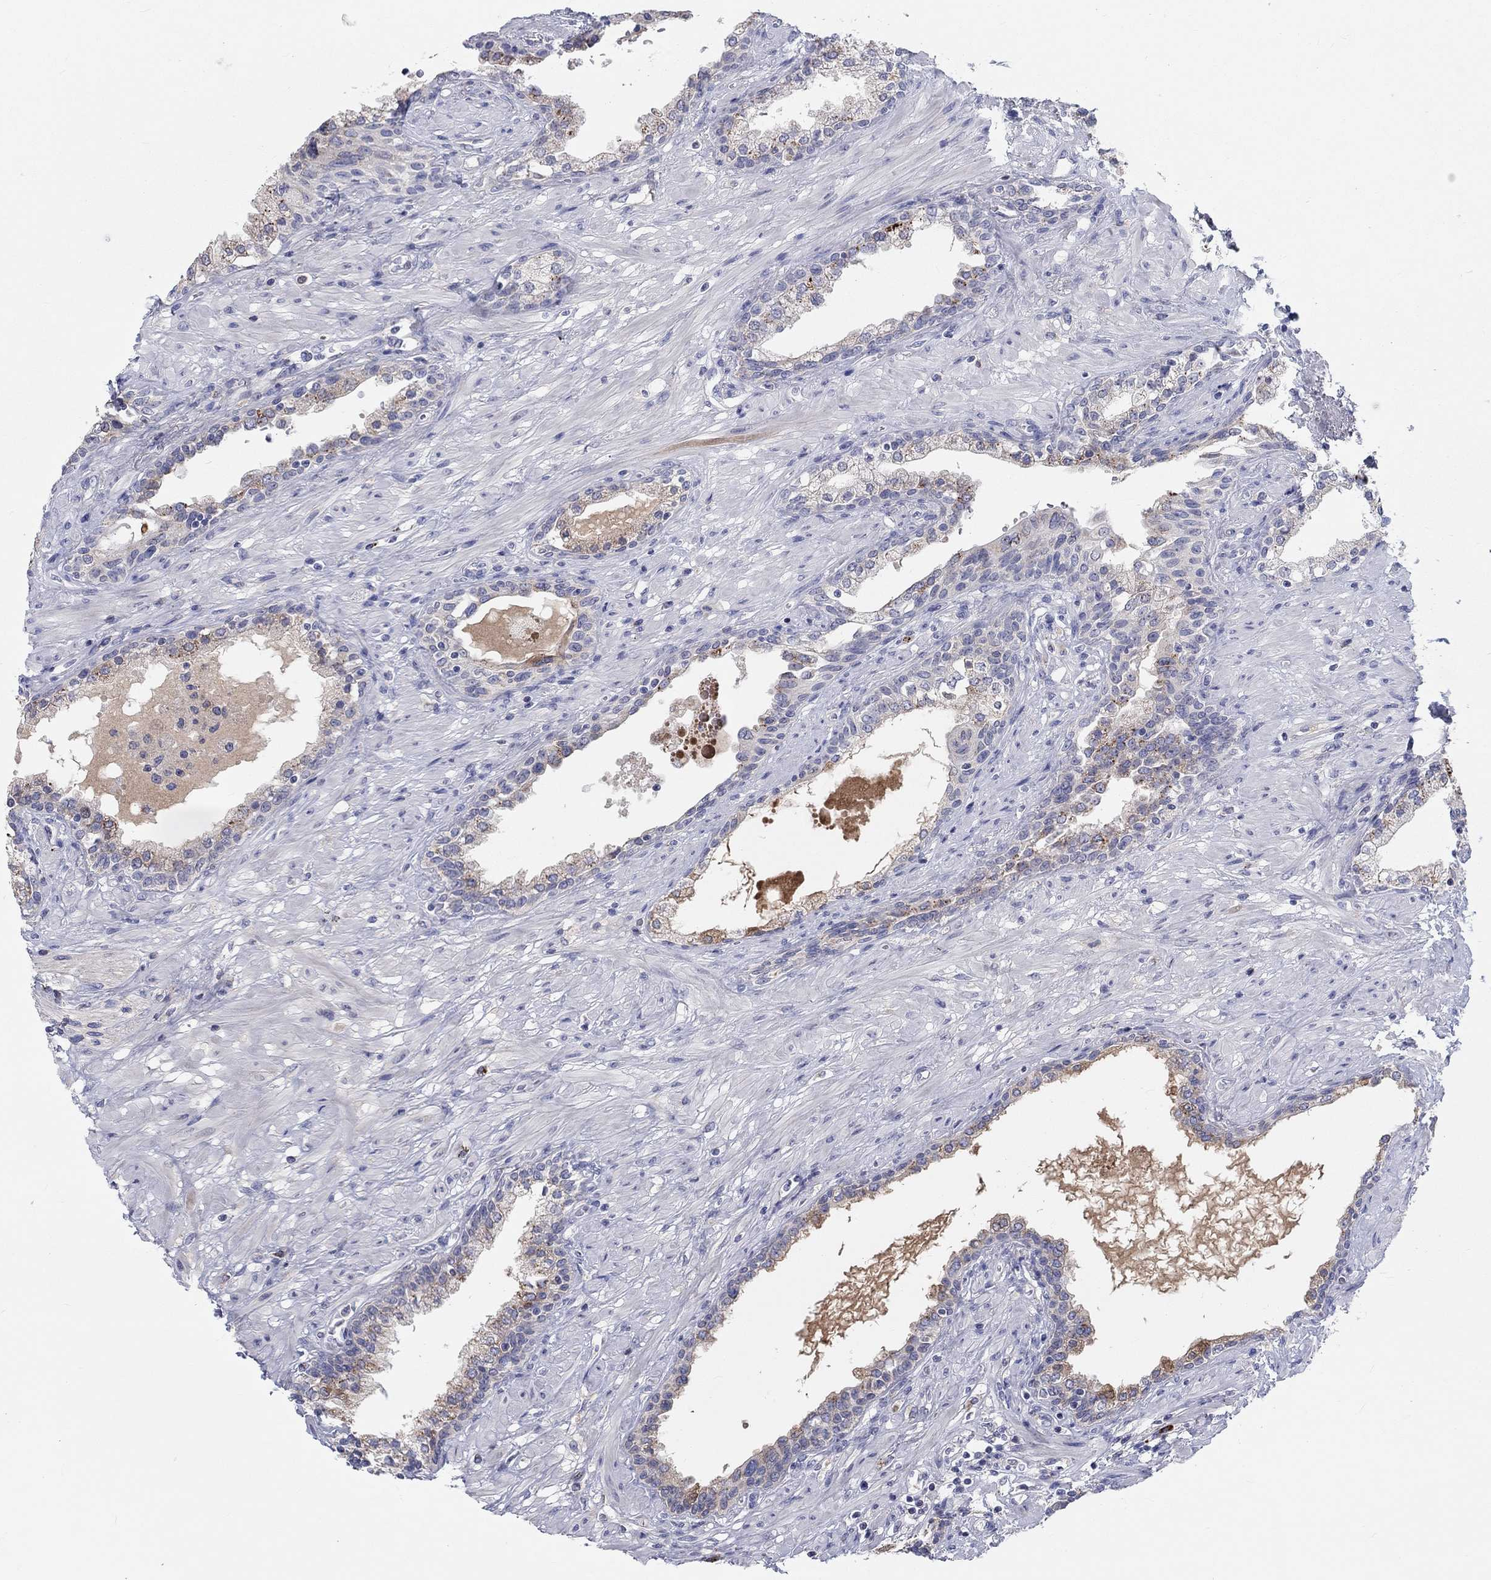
{"staining": {"intensity": "moderate", "quantity": "25%-75%", "location": "cytoplasmic/membranous"}, "tissue": "prostate", "cell_type": "Glandular cells", "image_type": "normal", "snomed": [{"axis": "morphology", "description": "Normal tissue, NOS"}, {"axis": "topography", "description": "Prostate"}], "caption": "High-power microscopy captured an IHC micrograph of normal prostate, revealing moderate cytoplasmic/membranous staining in approximately 25%-75% of glandular cells. (brown staining indicates protein expression, while blue staining denotes nuclei).", "gene": "BCO2", "patient": {"sex": "male", "age": 63}}